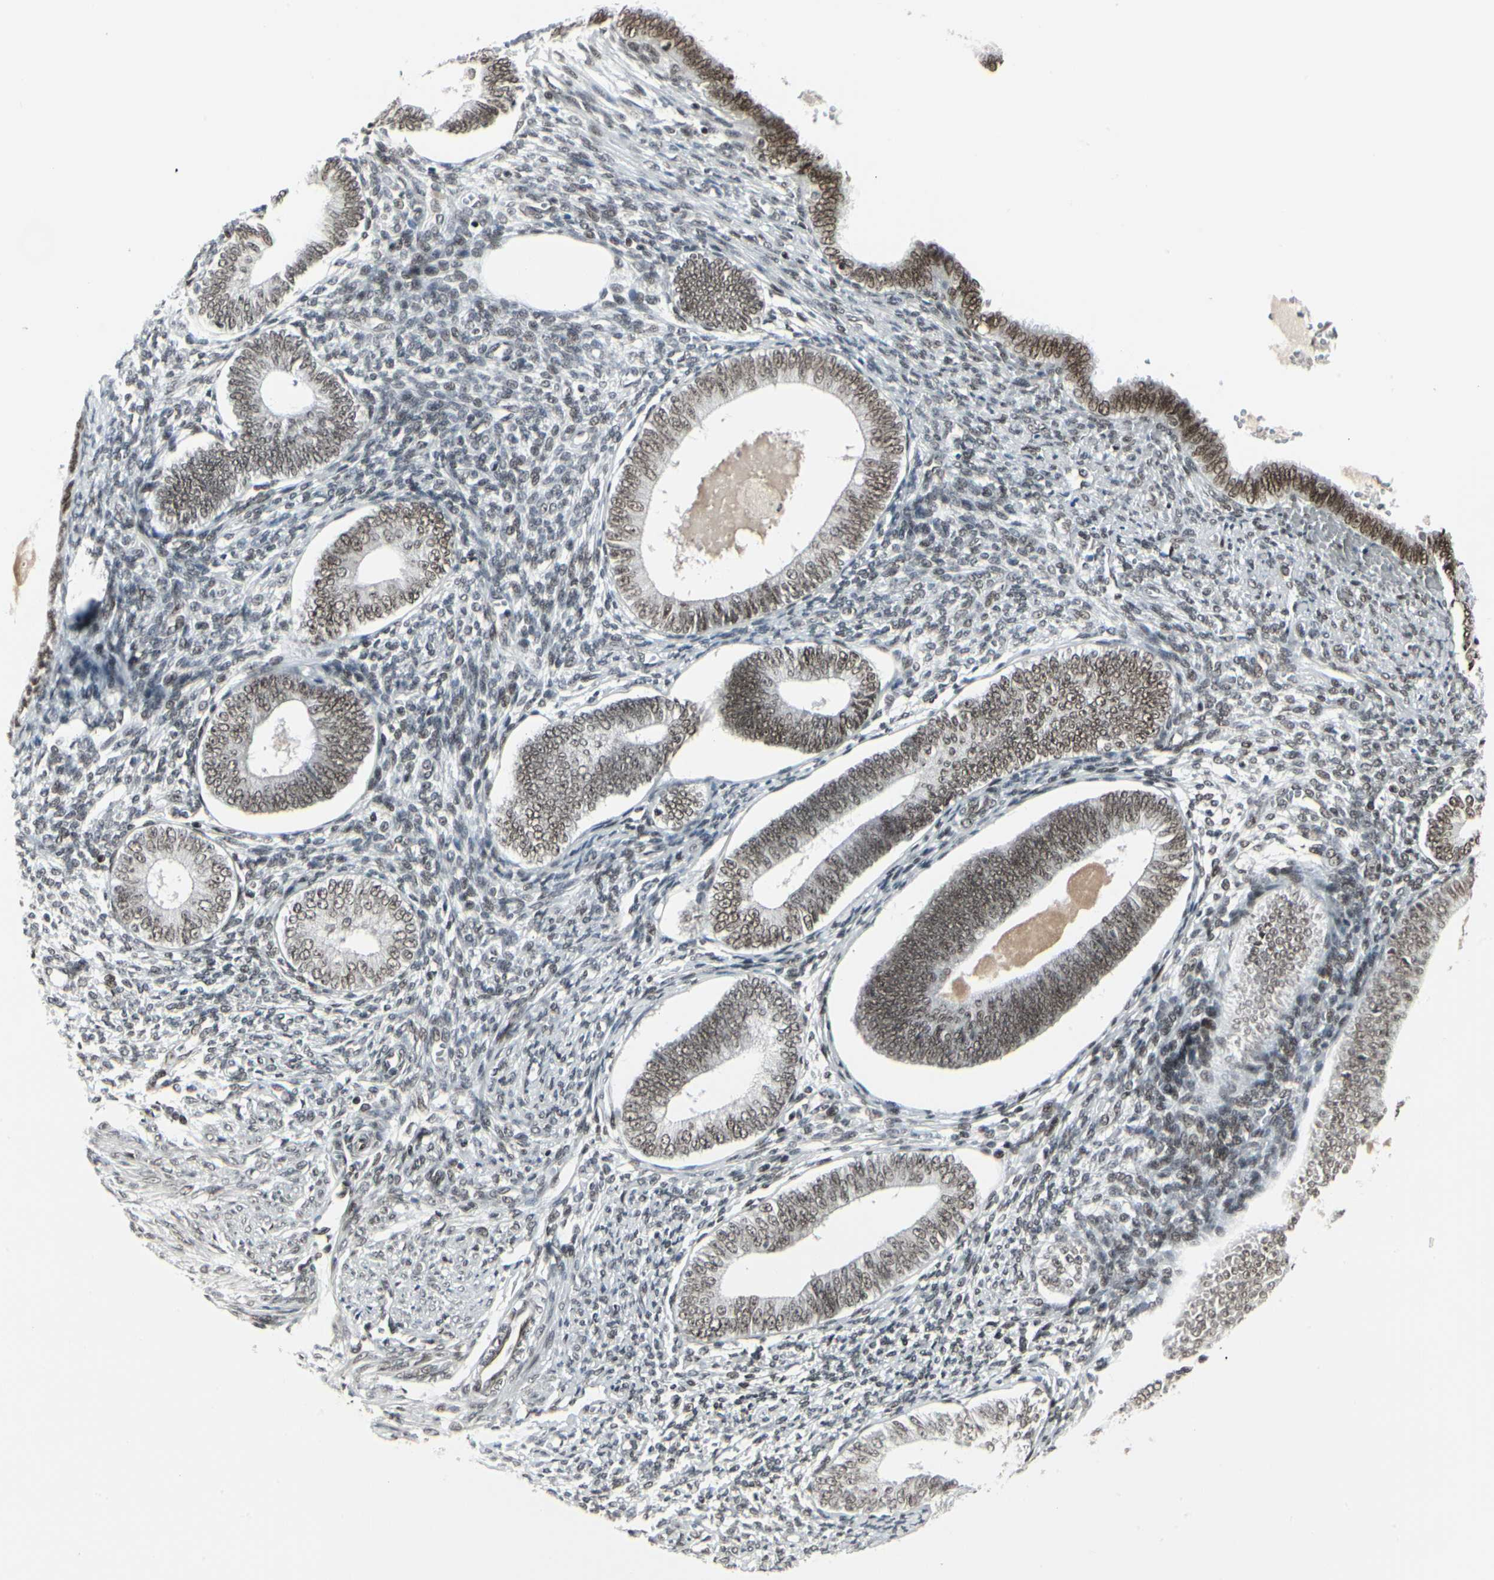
{"staining": {"intensity": "weak", "quantity": ">75%", "location": "nuclear"}, "tissue": "endometrium", "cell_type": "Cells in endometrial stroma", "image_type": "normal", "snomed": [{"axis": "morphology", "description": "Normal tissue, NOS"}, {"axis": "topography", "description": "Endometrium"}], "caption": "Immunohistochemical staining of benign human endometrium reveals weak nuclear protein expression in about >75% of cells in endometrial stroma. (DAB (3,3'-diaminobenzidine) IHC with brightfield microscopy, high magnification).", "gene": "HMG20A", "patient": {"sex": "female", "age": 82}}